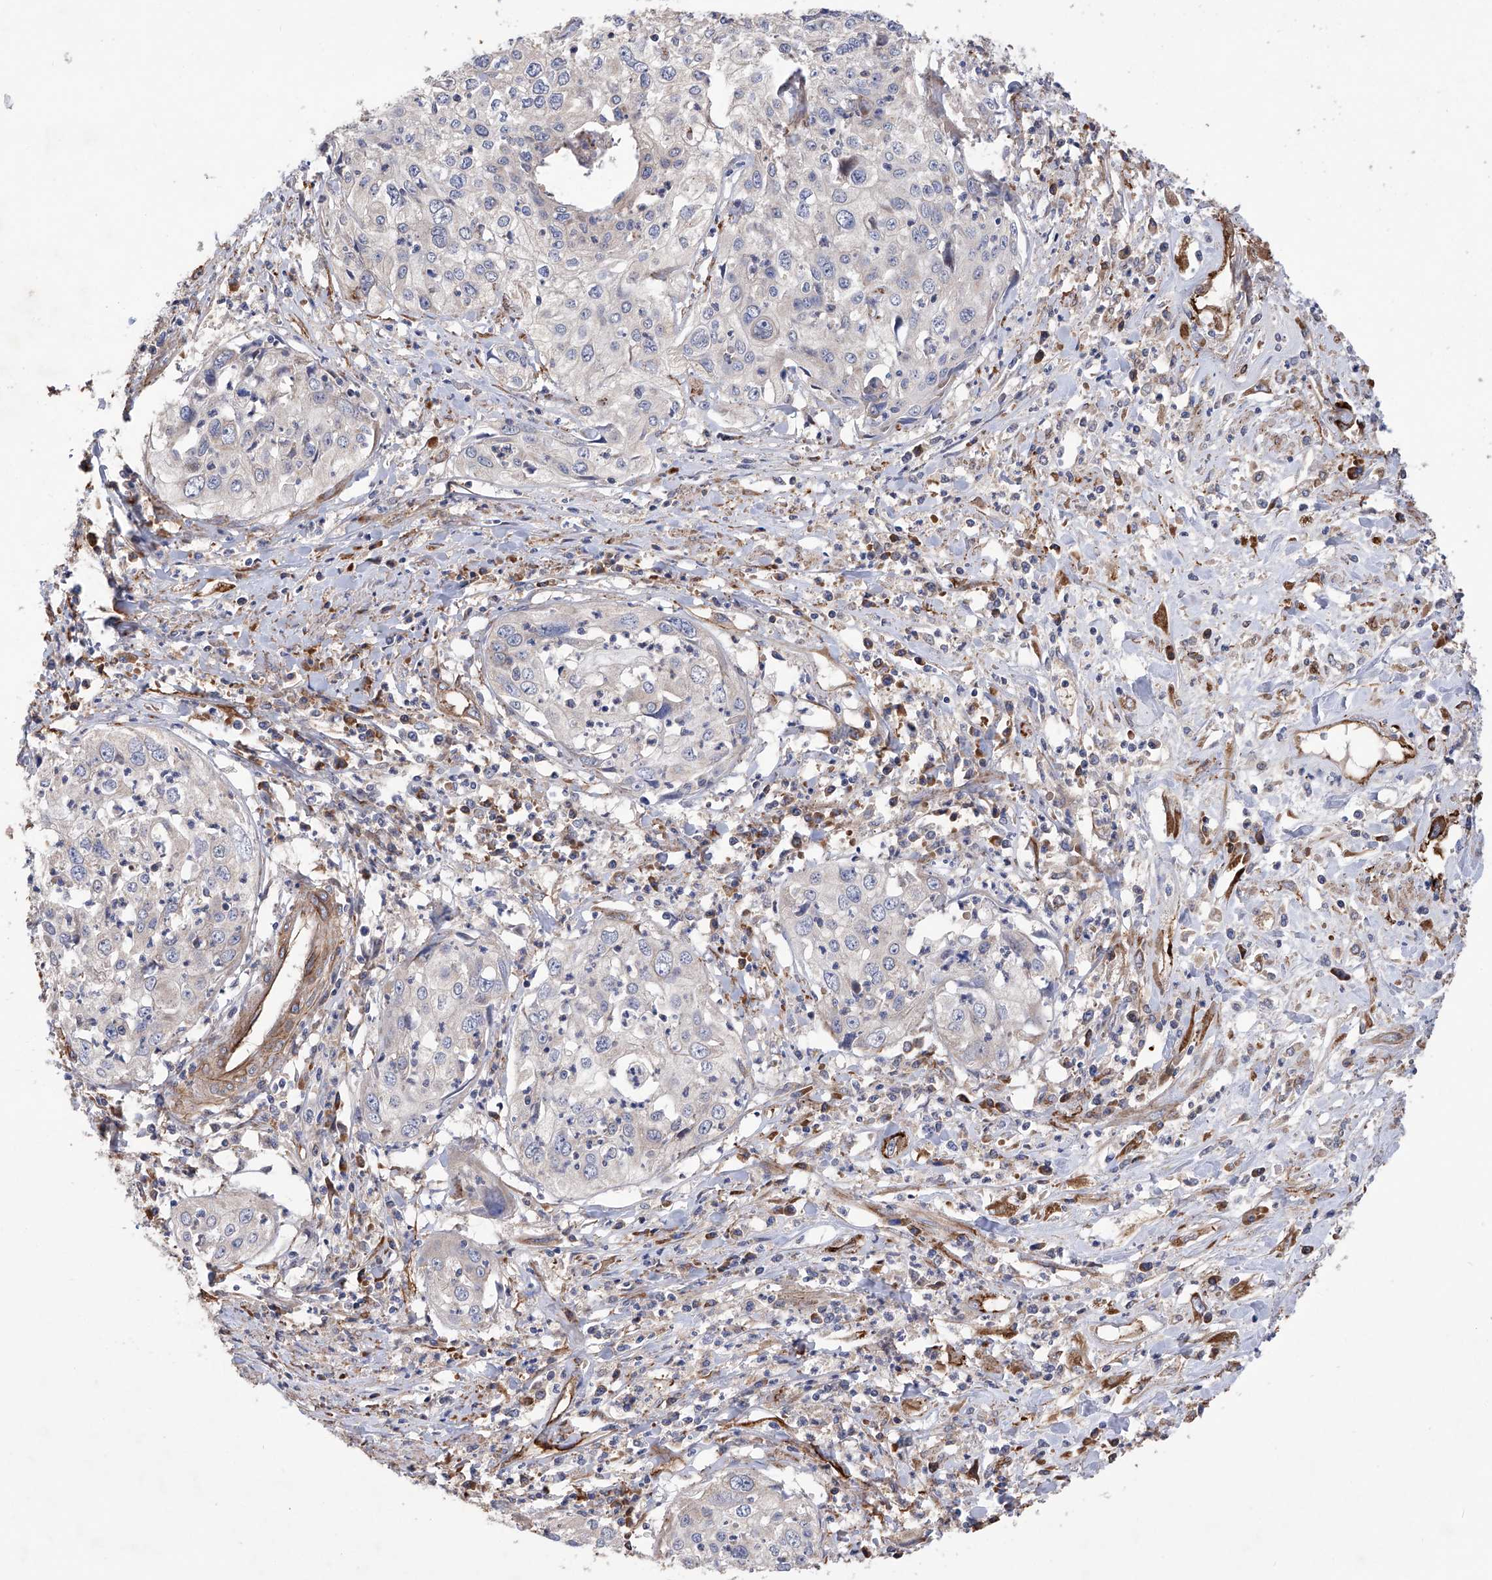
{"staining": {"intensity": "negative", "quantity": "none", "location": "none"}, "tissue": "cervical cancer", "cell_type": "Tumor cells", "image_type": "cancer", "snomed": [{"axis": "morphology", "description": "Squamous cell carcinoma, NOS"}, {"axis": "topography", "description": "Cervix"}], "caption": "Tumor cells are negative for brown protein staining in cervical squamous cell carcinoma.", "gene": "INPP5B", "patient": {"sex": "female", "age": 31}}